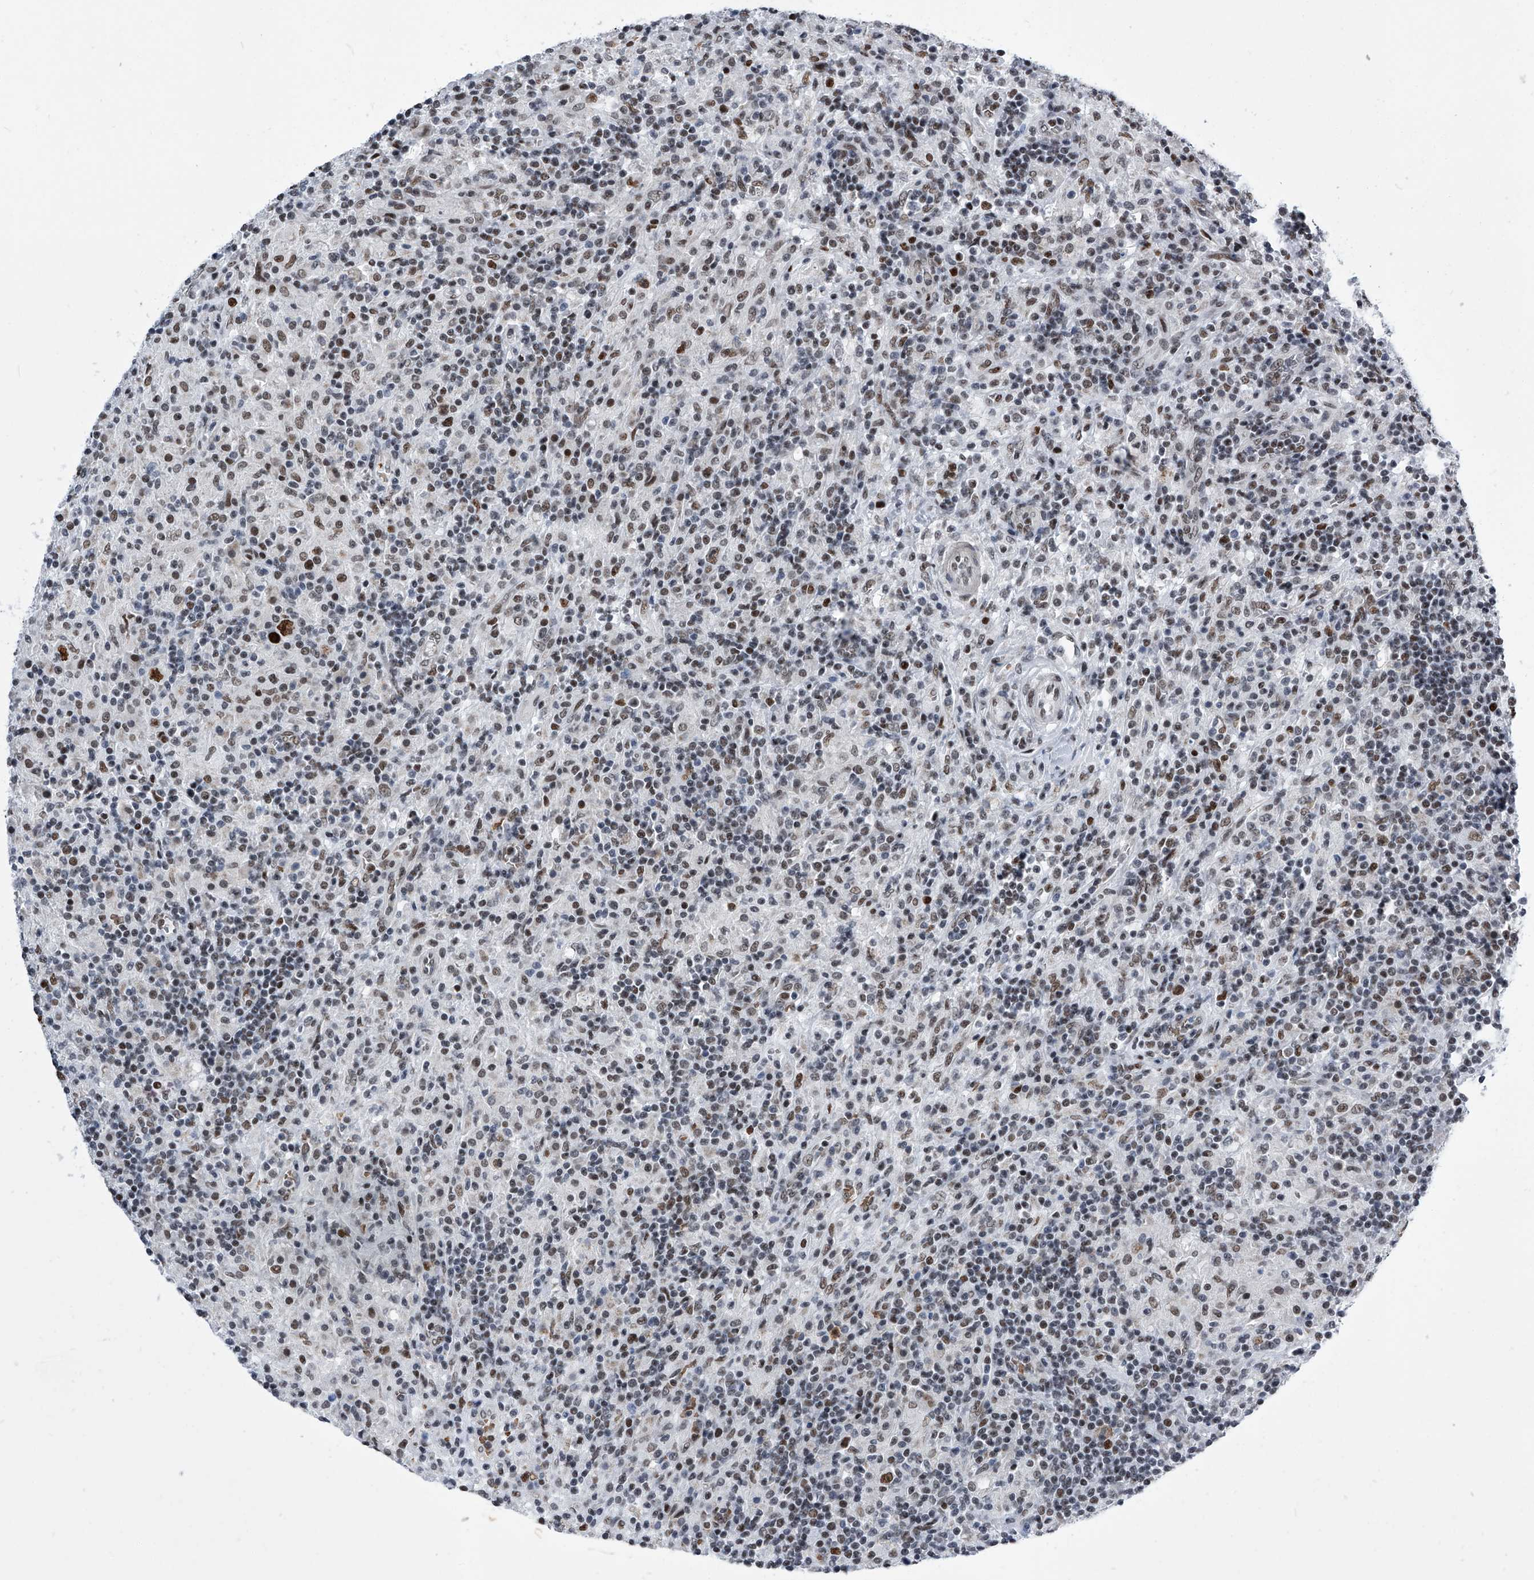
{"staining": {"intensity": "strong", "quantity": ">75%", "location": "nuclear"}, "tissue": "lymphoma", "cell_type": "Tumor cells", "image_type": "cancer", "snomed": [{"axis": "morphology", "description": "Hodgkin's disease, NOS"}, {"axis": "topography", "description": "Lymph node"}], "caption": "The histopathology image shows immunohistochemical staining of Hodgkin's disease. There is strong nuclear positivity is appreciated in approximately >75% of tumor cells.", "gene": "SIM2", "patient": {"sex": "male", "age": 70}}